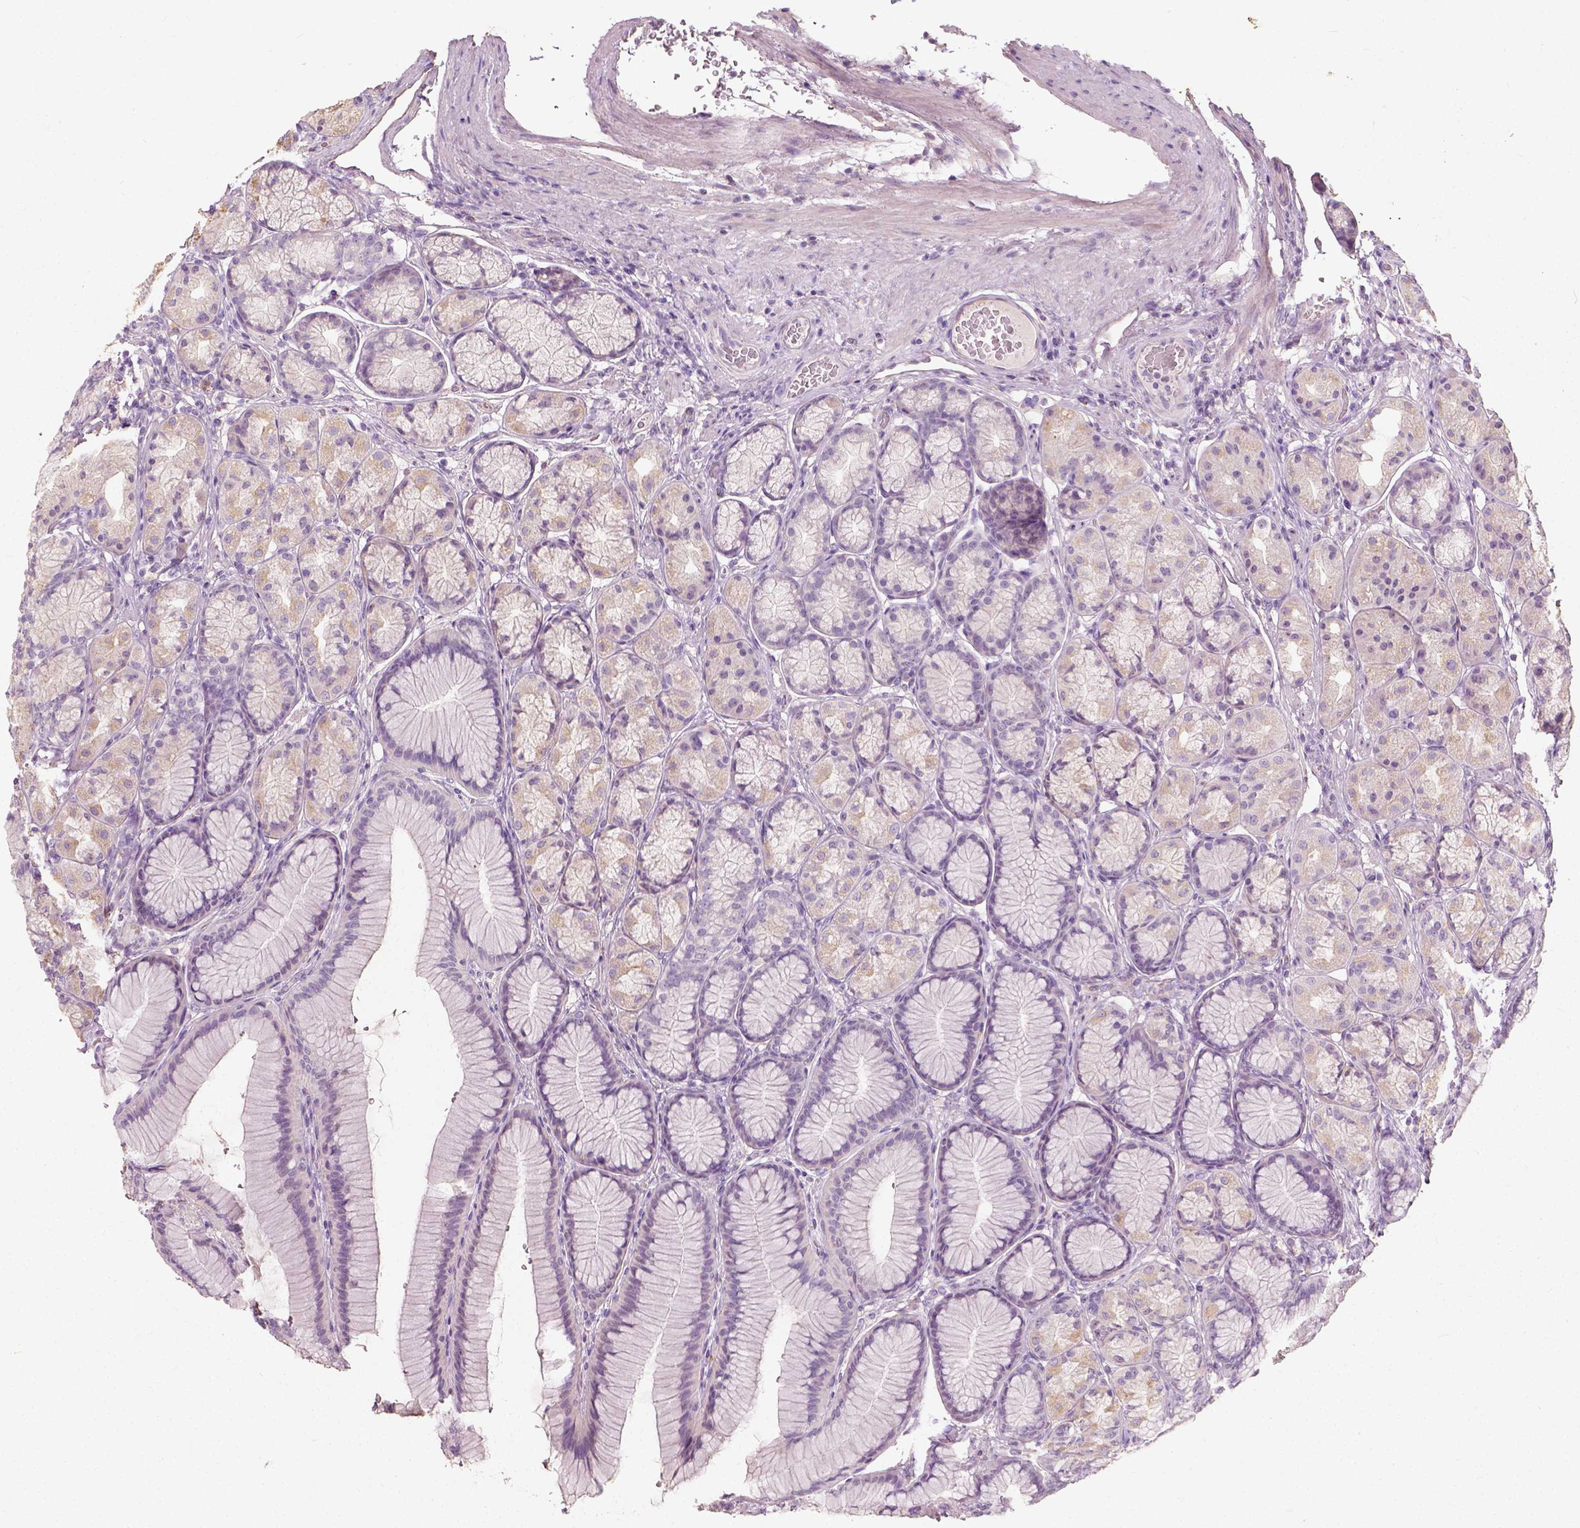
{"staining": {"intensity": "weak", "quantity": "25%-75%", "location": "cytoplasmic/membranous"}, "tissue": "stomach", "cell_type": "Glandular cells", "image_type": "normal", "snomed": [{"axis": "morphology", "description": "Normal tissue, NOS"}, {"axis": "morphology", "description": "Adenocarcinoma, NOS"}, {"axis": "morphology", "description": "Adenocarcinoma, High grade"}, {"axis": "topography", "description": "Stomach, upper"}, {"axis": "topography", "description": "Stomach"}], "caption": "This is an image of IHC staining of unremarkable stomach, which shows weak staining in the cytoplasmic/membranous of glandular cells.", "gene": "DHCR24", "patient": {"sex": "female", "age": 65}}